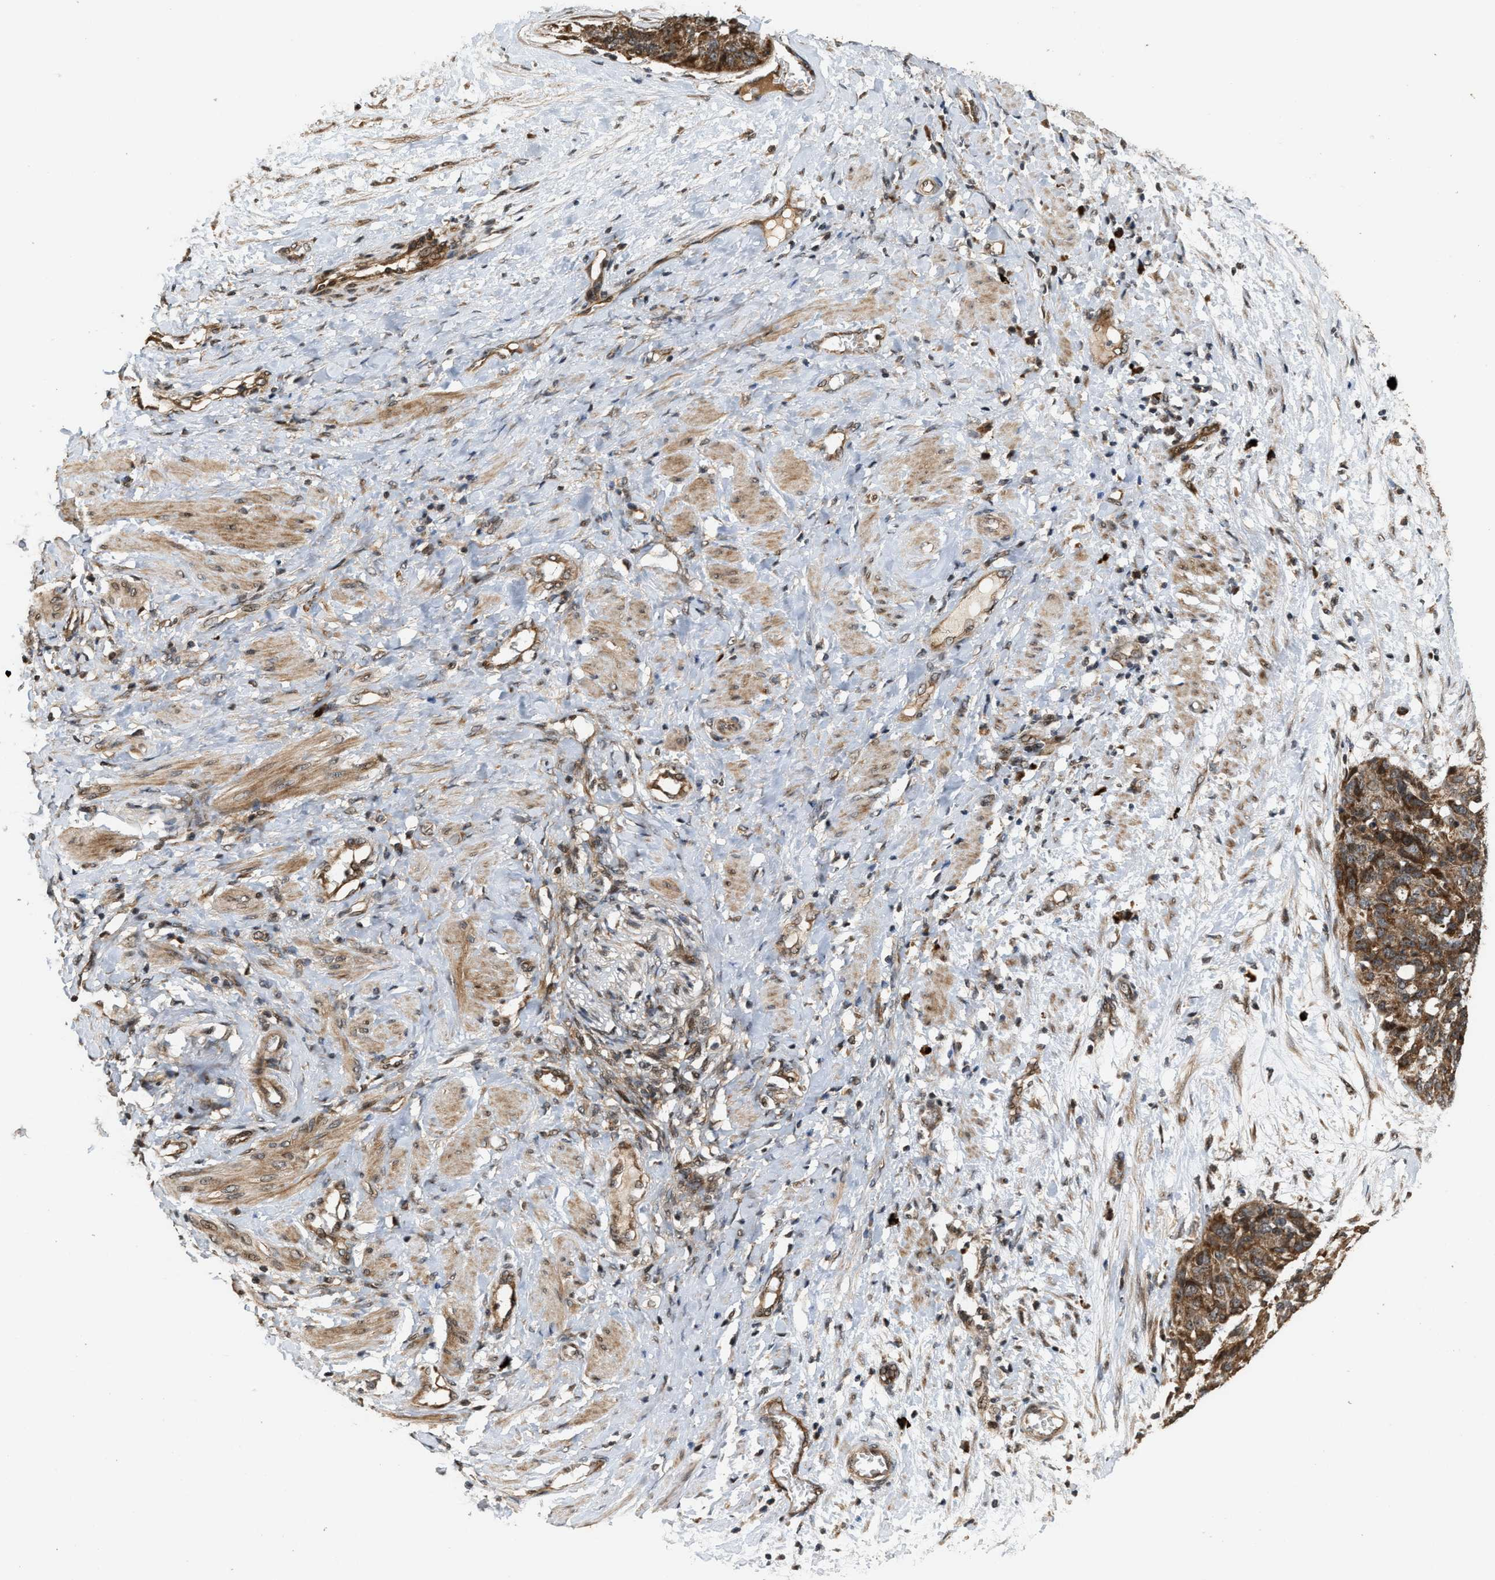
{"staining": {"intensity": "strong", "quantity": ">75%", "location": "cytoplasmic/membranous"}, "tissue": "ovarian cancer", "cell_type": "Tumor cells", "image_type": "cancer", "snomed": [{"axis": "morphology", "description": "Carcinoma, endometroid"}, {"axis": "topography", "description": "Ovary"}], "caption": "There is high levels of strong cytoplasmic/membranous staining in tumor cells of ovarian endometroid carcinoma, as demonstrated by immunohistochemical staining (brown color).", "gene": "ELP2", "patient": {"sex": "female", "age": 60}}